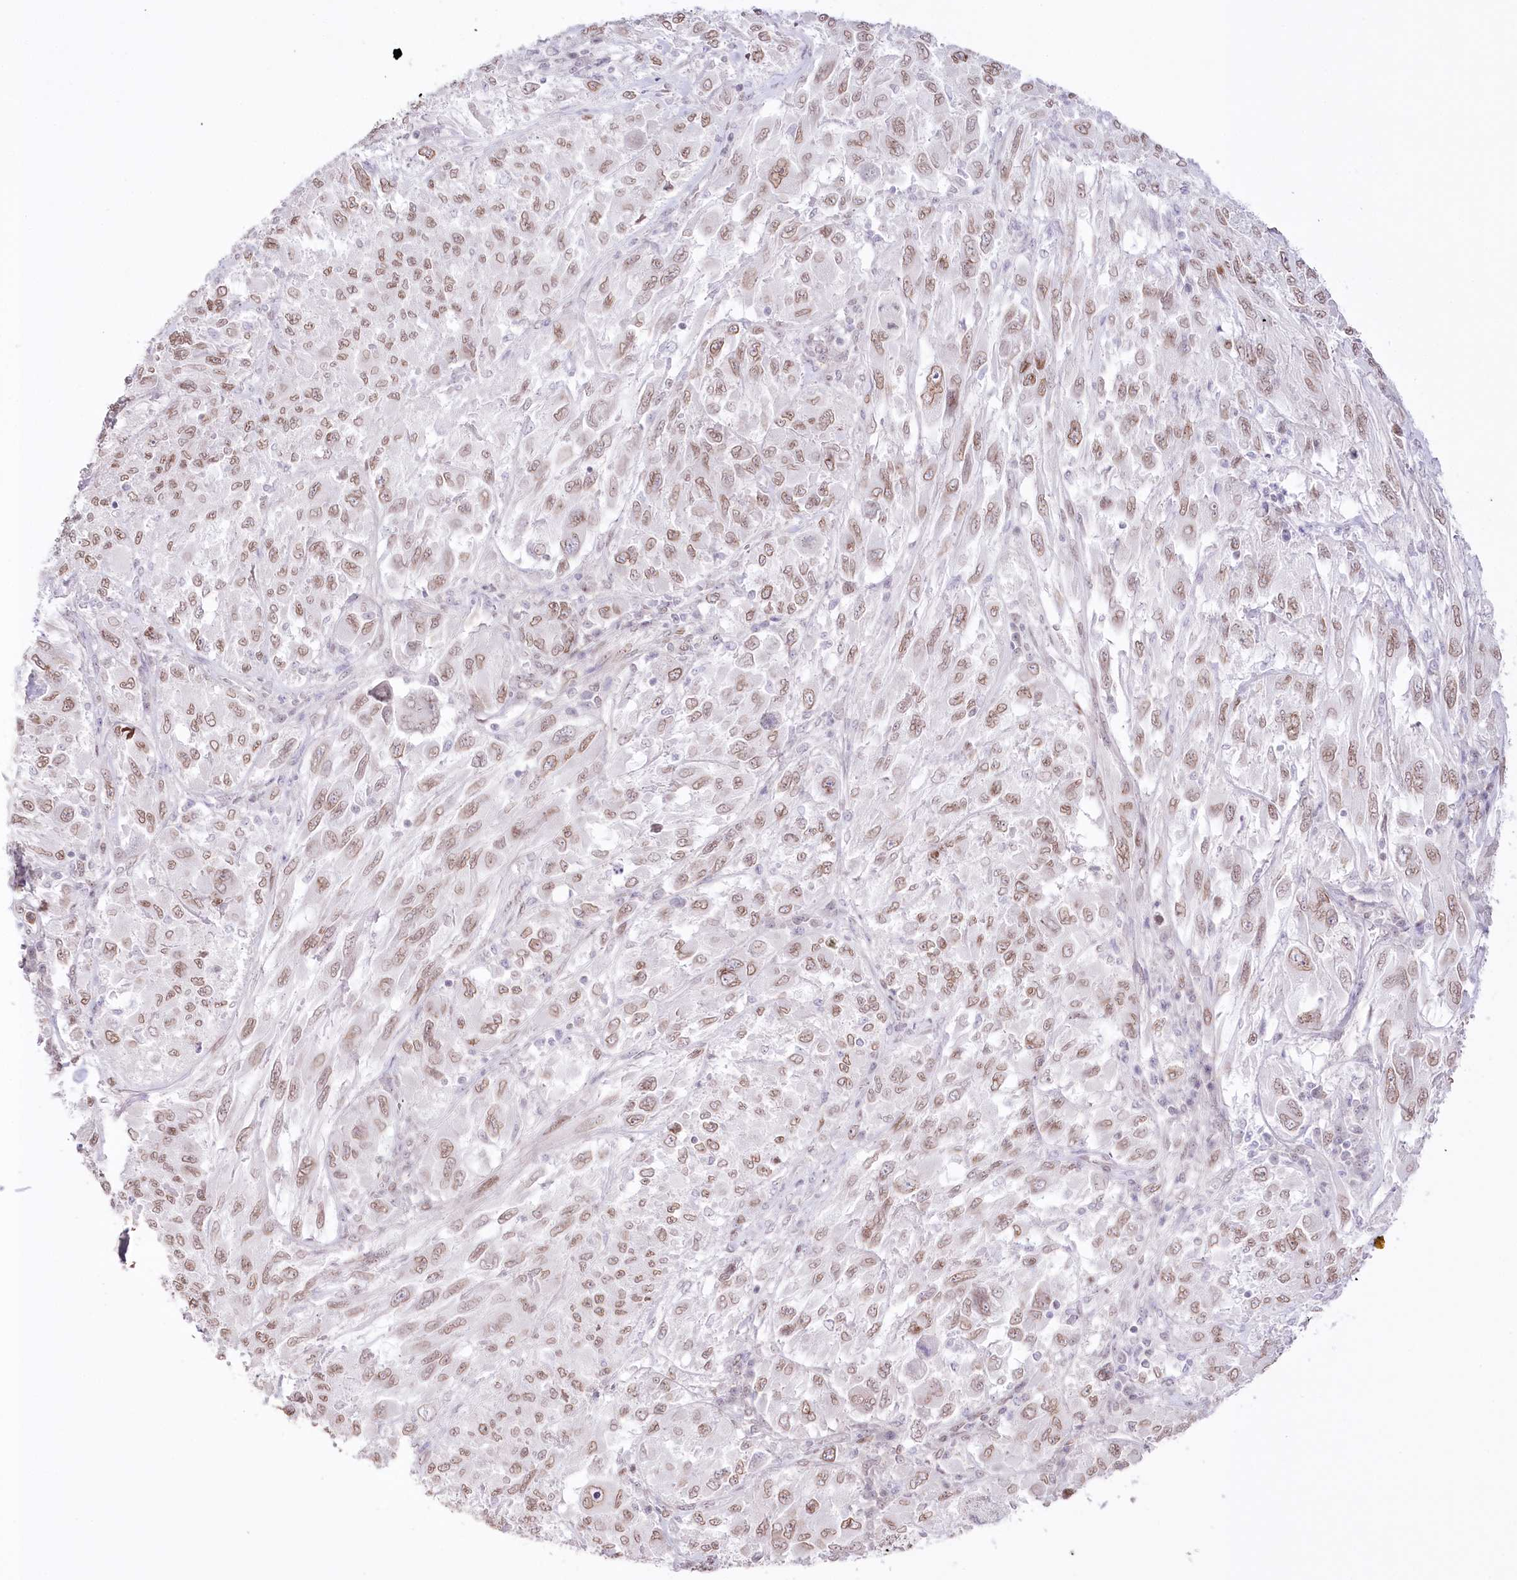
{"staining": {"intensity": "weak", "quantity": ">75%", "location": "nuclear"}, "tissue": "melanoma", "cell_type": "Tumor cells", "image_type": "cancer", "snomed": [{"axis": "morphology", "description": "Malignant melanoma, NOS"}, {"axis": "topography", "description": "Skin"}], "caption": "About >75% of tumor cells in human malignant melanoma demonstrate weak nuclear protein positivity as visualized by brown immunohistochemical staining.", "gene": "SLC39A10", "patient": {"sex": "female", "age": 91}}